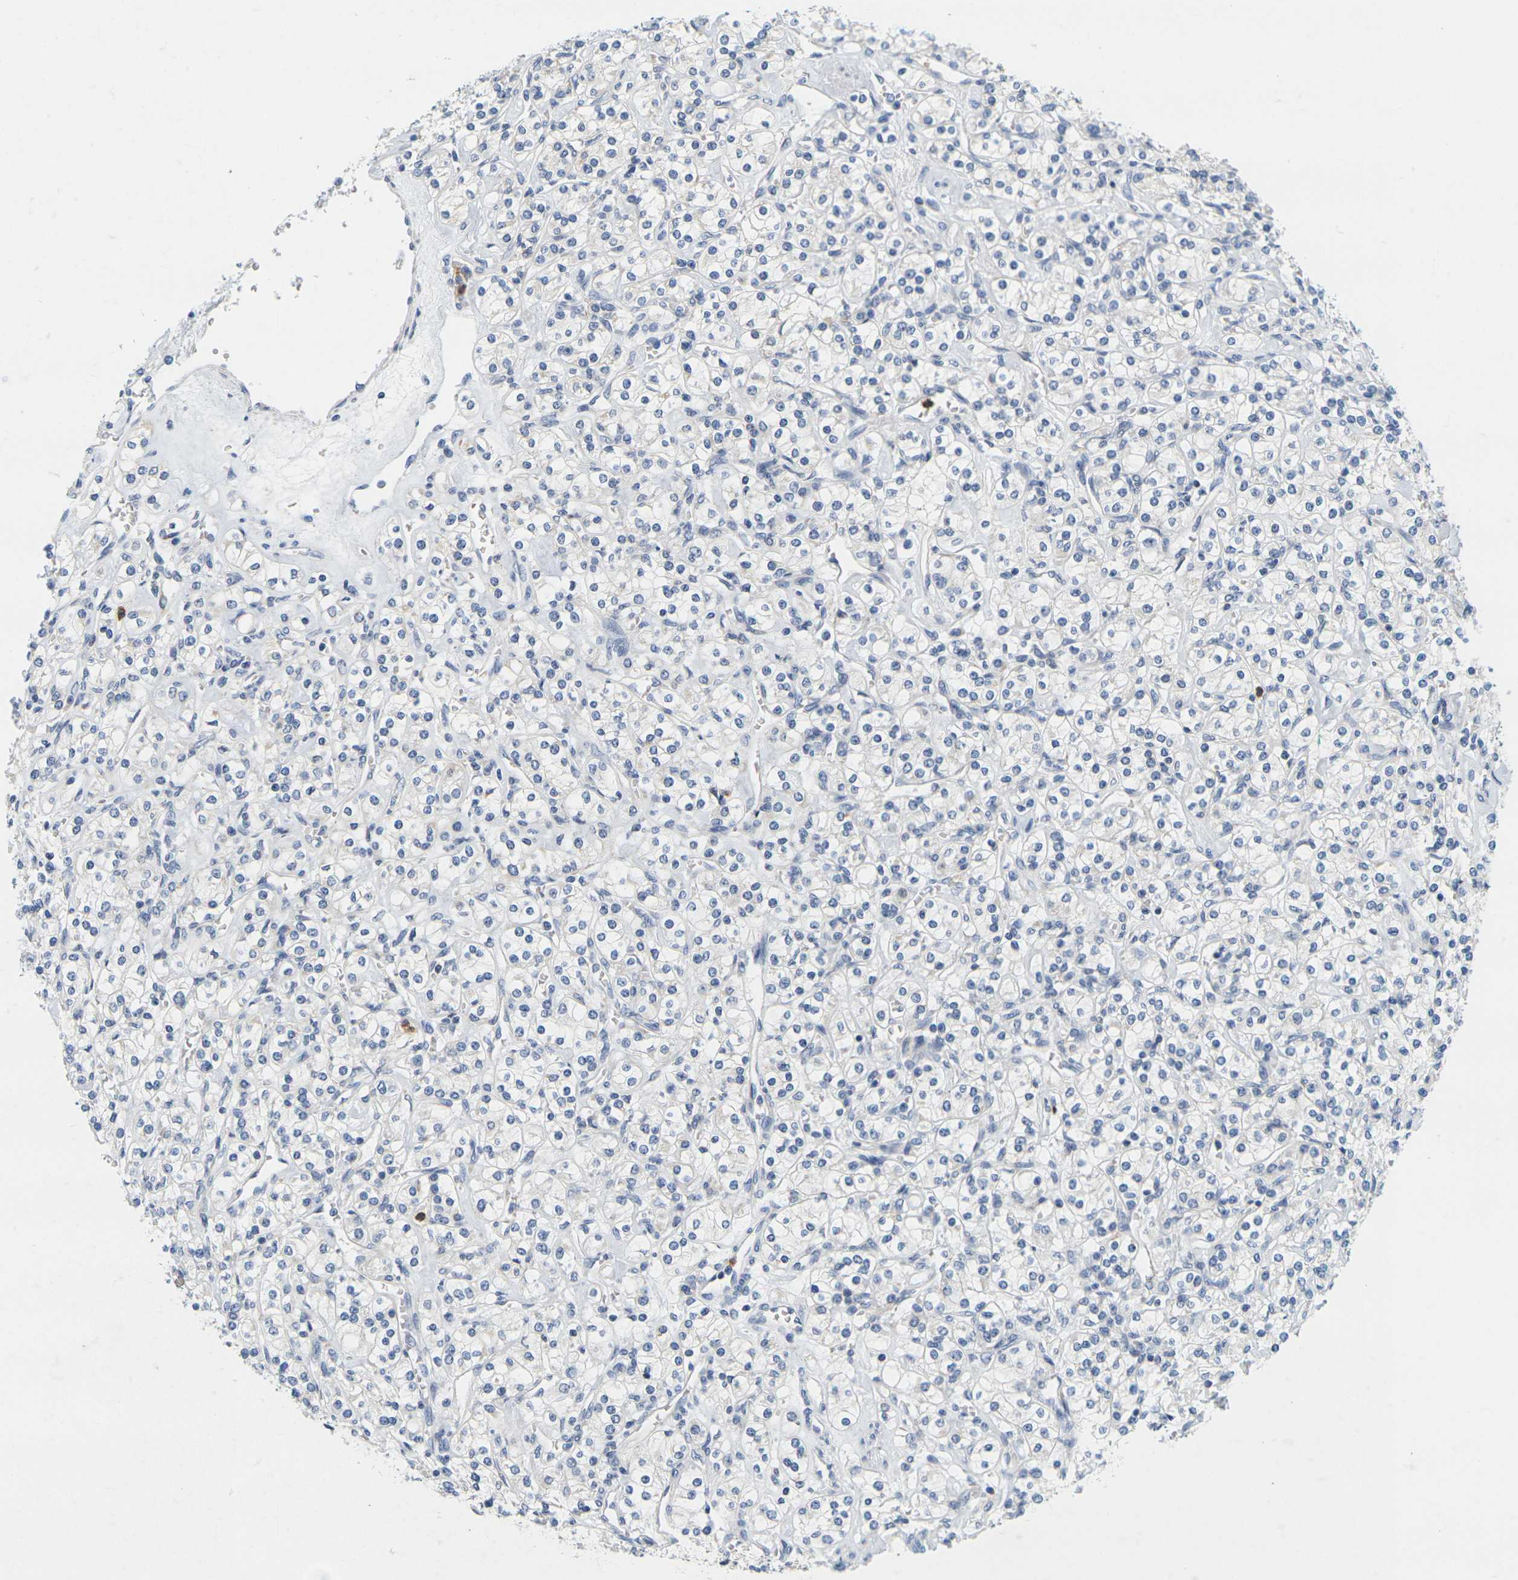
{"staining": {"intensity": "negative", "quantity": "none", "location": "none"}, "tissue": "renal cancer", "cell_type": "Tumor cells", "image_type": "cancer", "snomed": [{"axis": "morphology", "description": "Adenocarcinoma, NOS"}, {"axis": "topography", "description": "Kidney"}], "caption": "An immunohistochemistry (IHC) photomicrograph of renal cancer is shown. There is no staining in tumor cells of renal cancer.", "gene": "KLK5", "patient": {"sex": "male", "age": 77}}